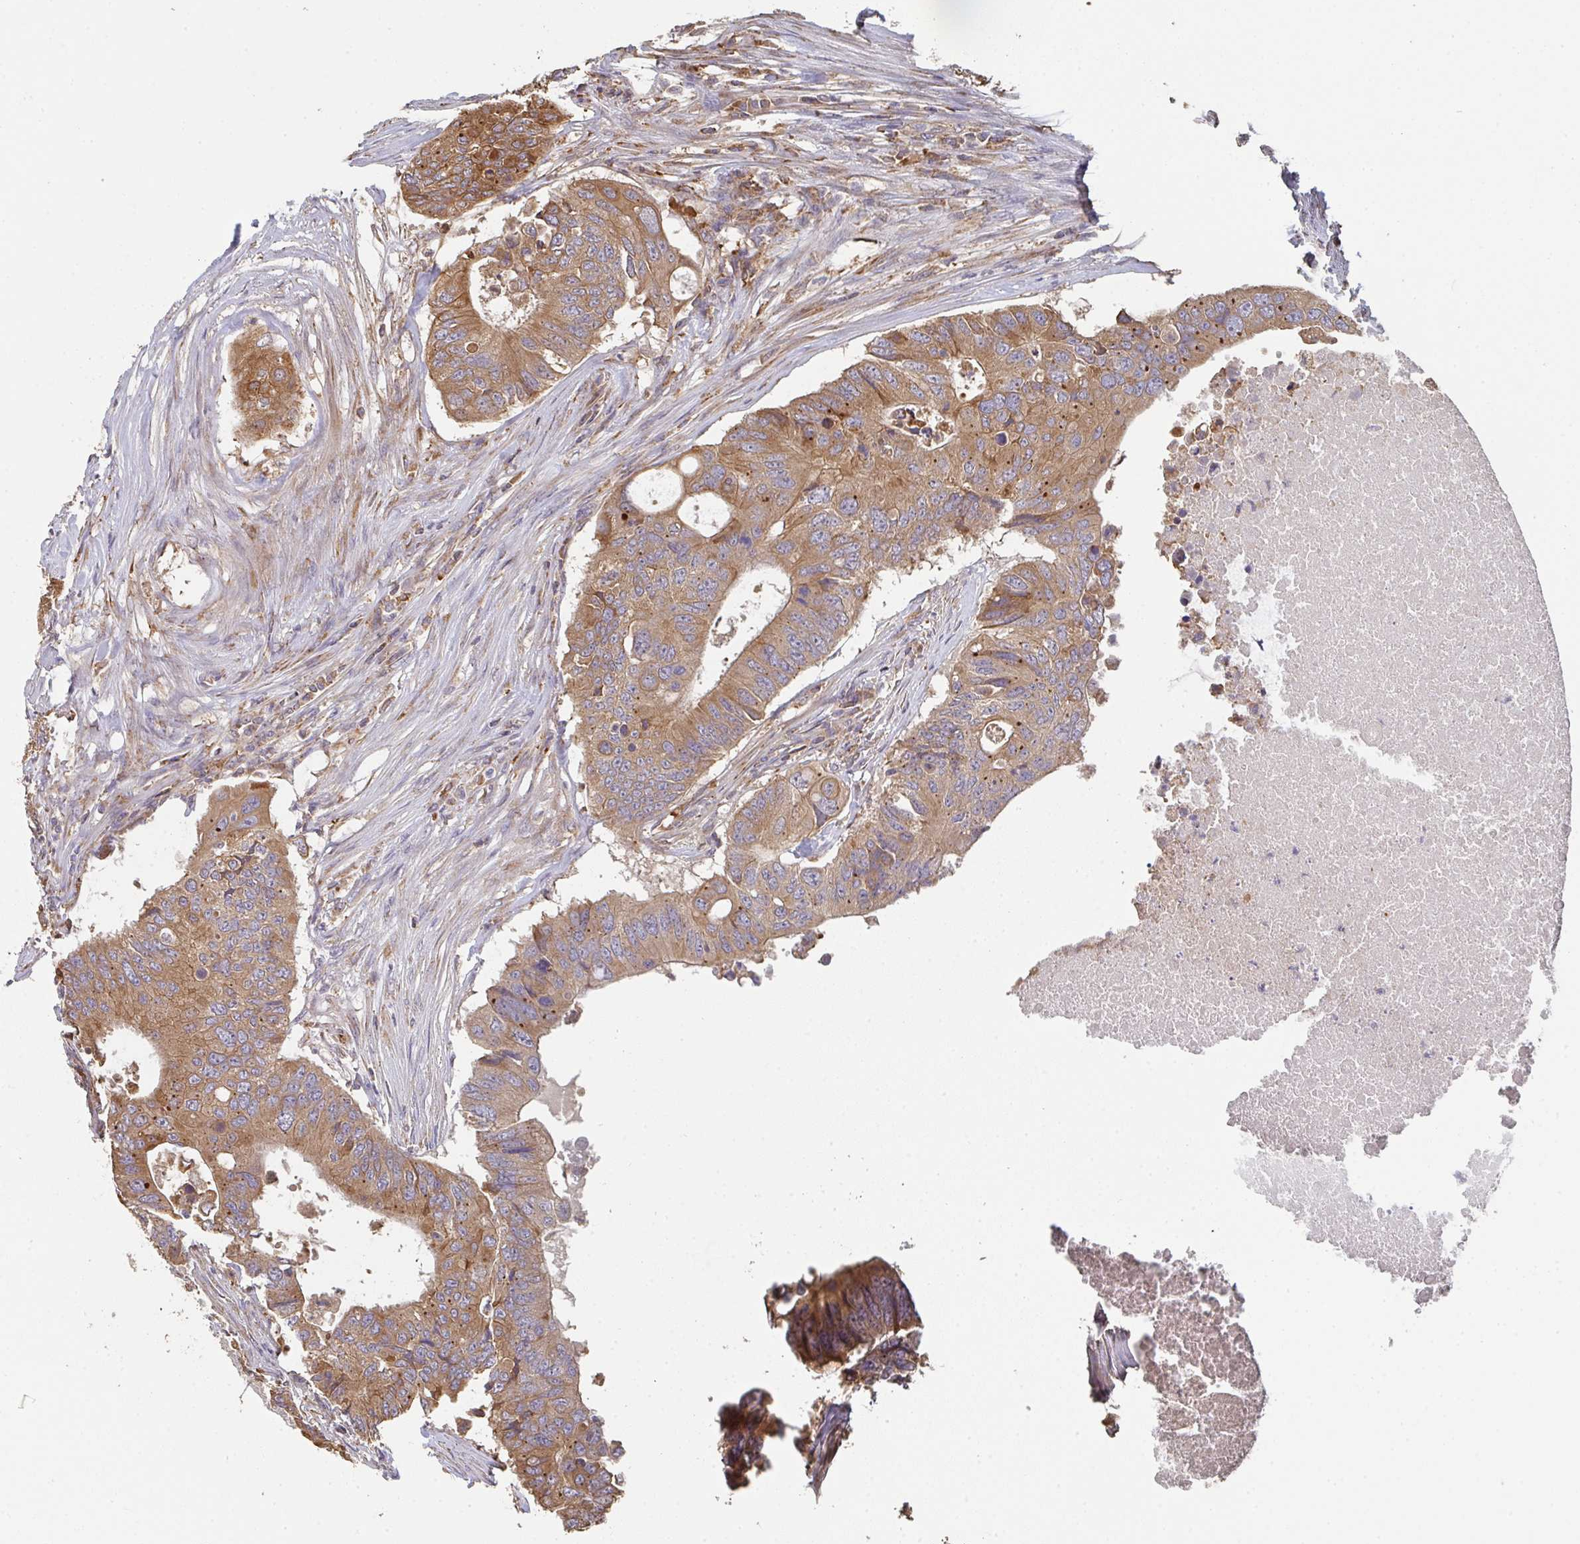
{"staining": {"intensity": "moderate", "quantity": ">75%", "location": "cytoplasmic/membranous"}, "tissue": "colorectal cancer", "cell_type": "Tumor cells", "image_type": "cancer", "snomed": [{"axis": "morphology", "description": "Adenocarcinoma, NOS"}, {"axis": "topography", "description": "Colon"}], "caption": "Colorectal cancer stained with immunohistochemistry reveals moderate cytoplasmic/membranous expression in about >75% of tumor cells.", "gene": "POLG", "patient": {"sex": "male", "age": 71}}